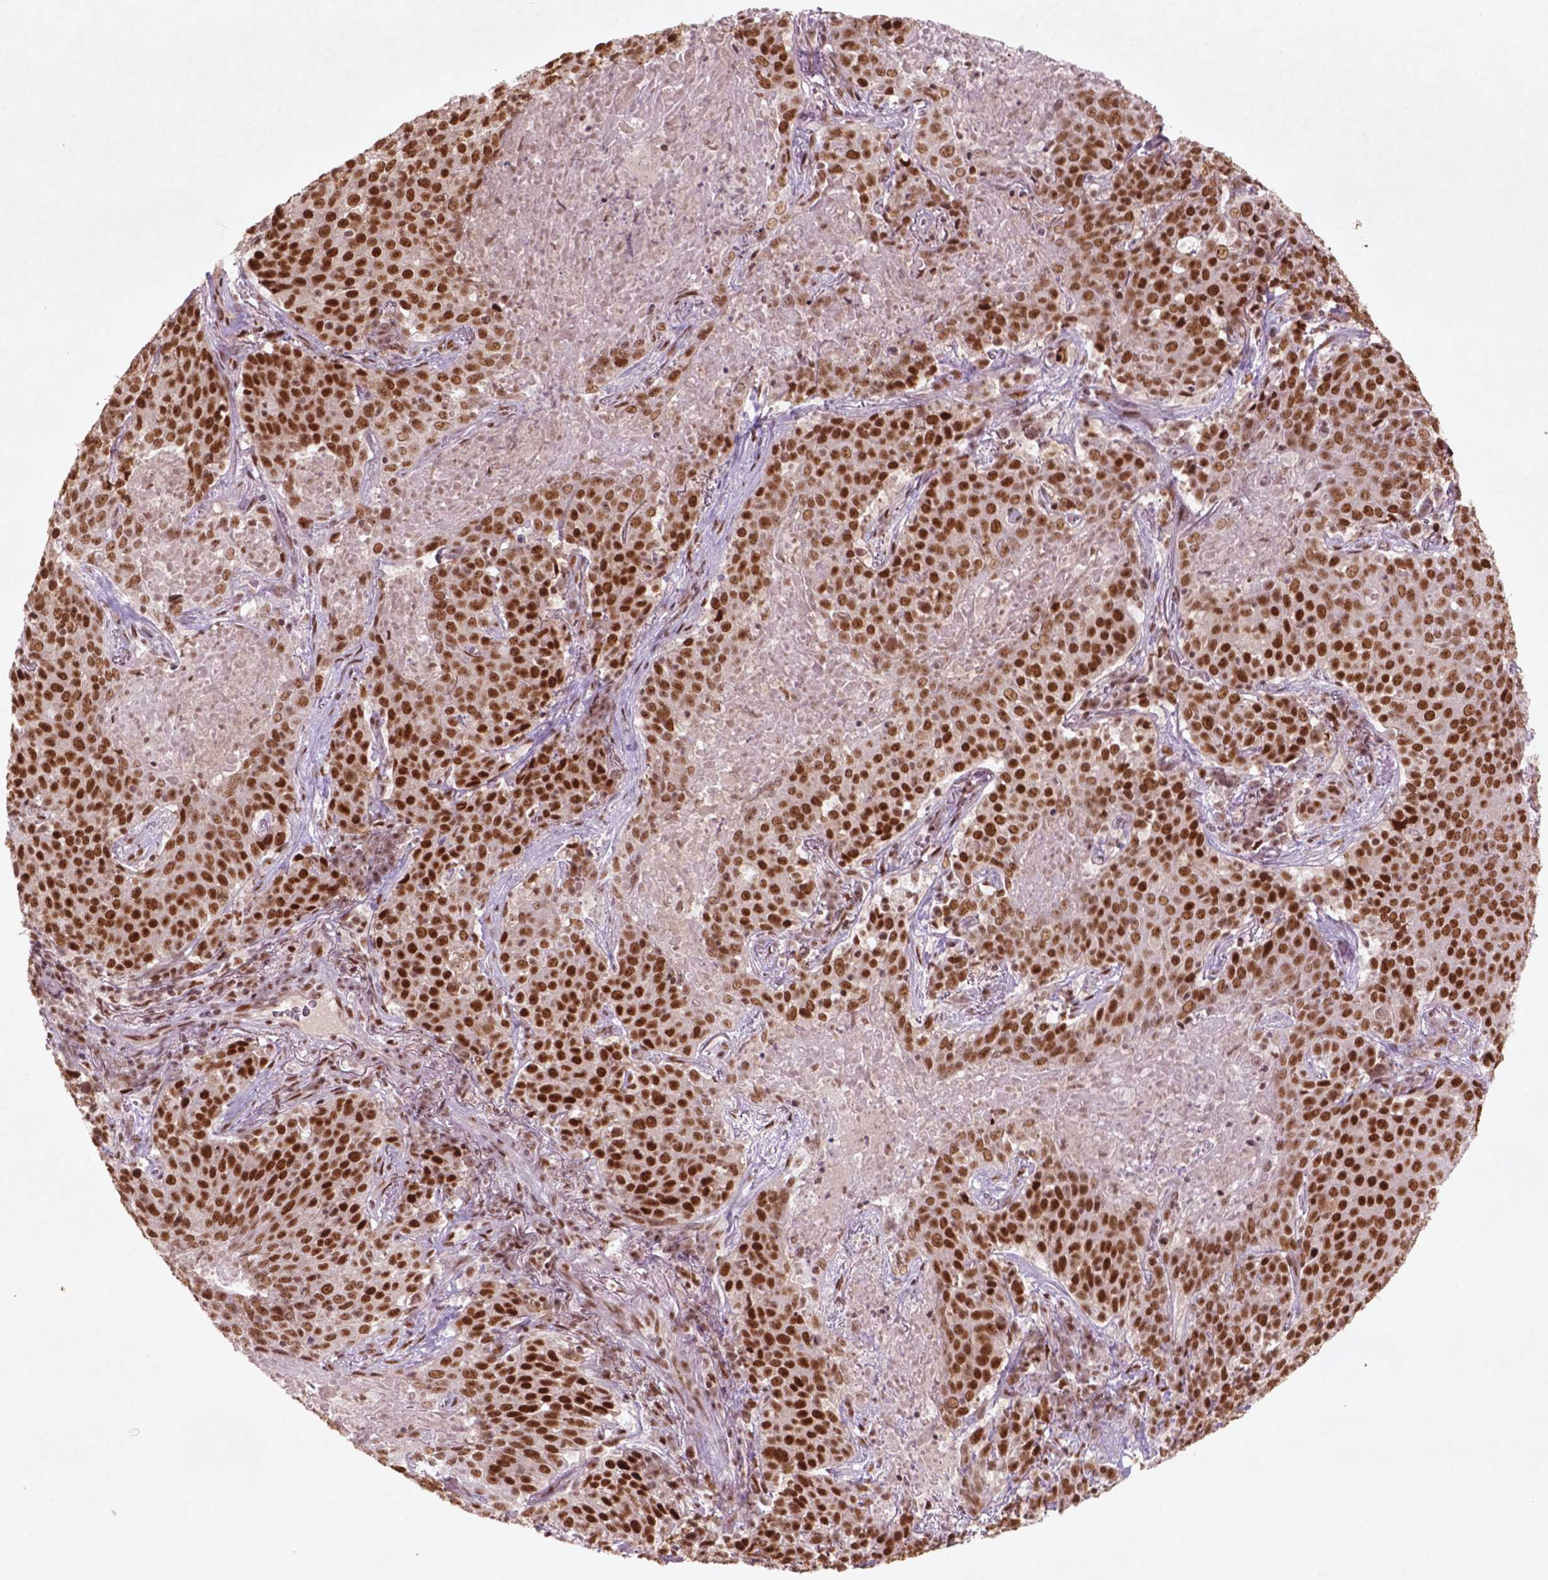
{"staining": {"intensity": "strong", "quantity": ">75%", "location": "nuclear"}, "tissue": "lung cancer", "cell_type": "Tumor cells", "image_type": "cancer", "snomed": [{"axis": "morphology", "description": "Squamous cell carcinoma, NOS"}, {"axis": "topography", "description": "Lung"}], "caption": "Lung cancer stained with a protein marker demonstrates strong staining in tumor cells.", "gene": "HMG20B", "patient": {"sex": "male", "age": 82}}